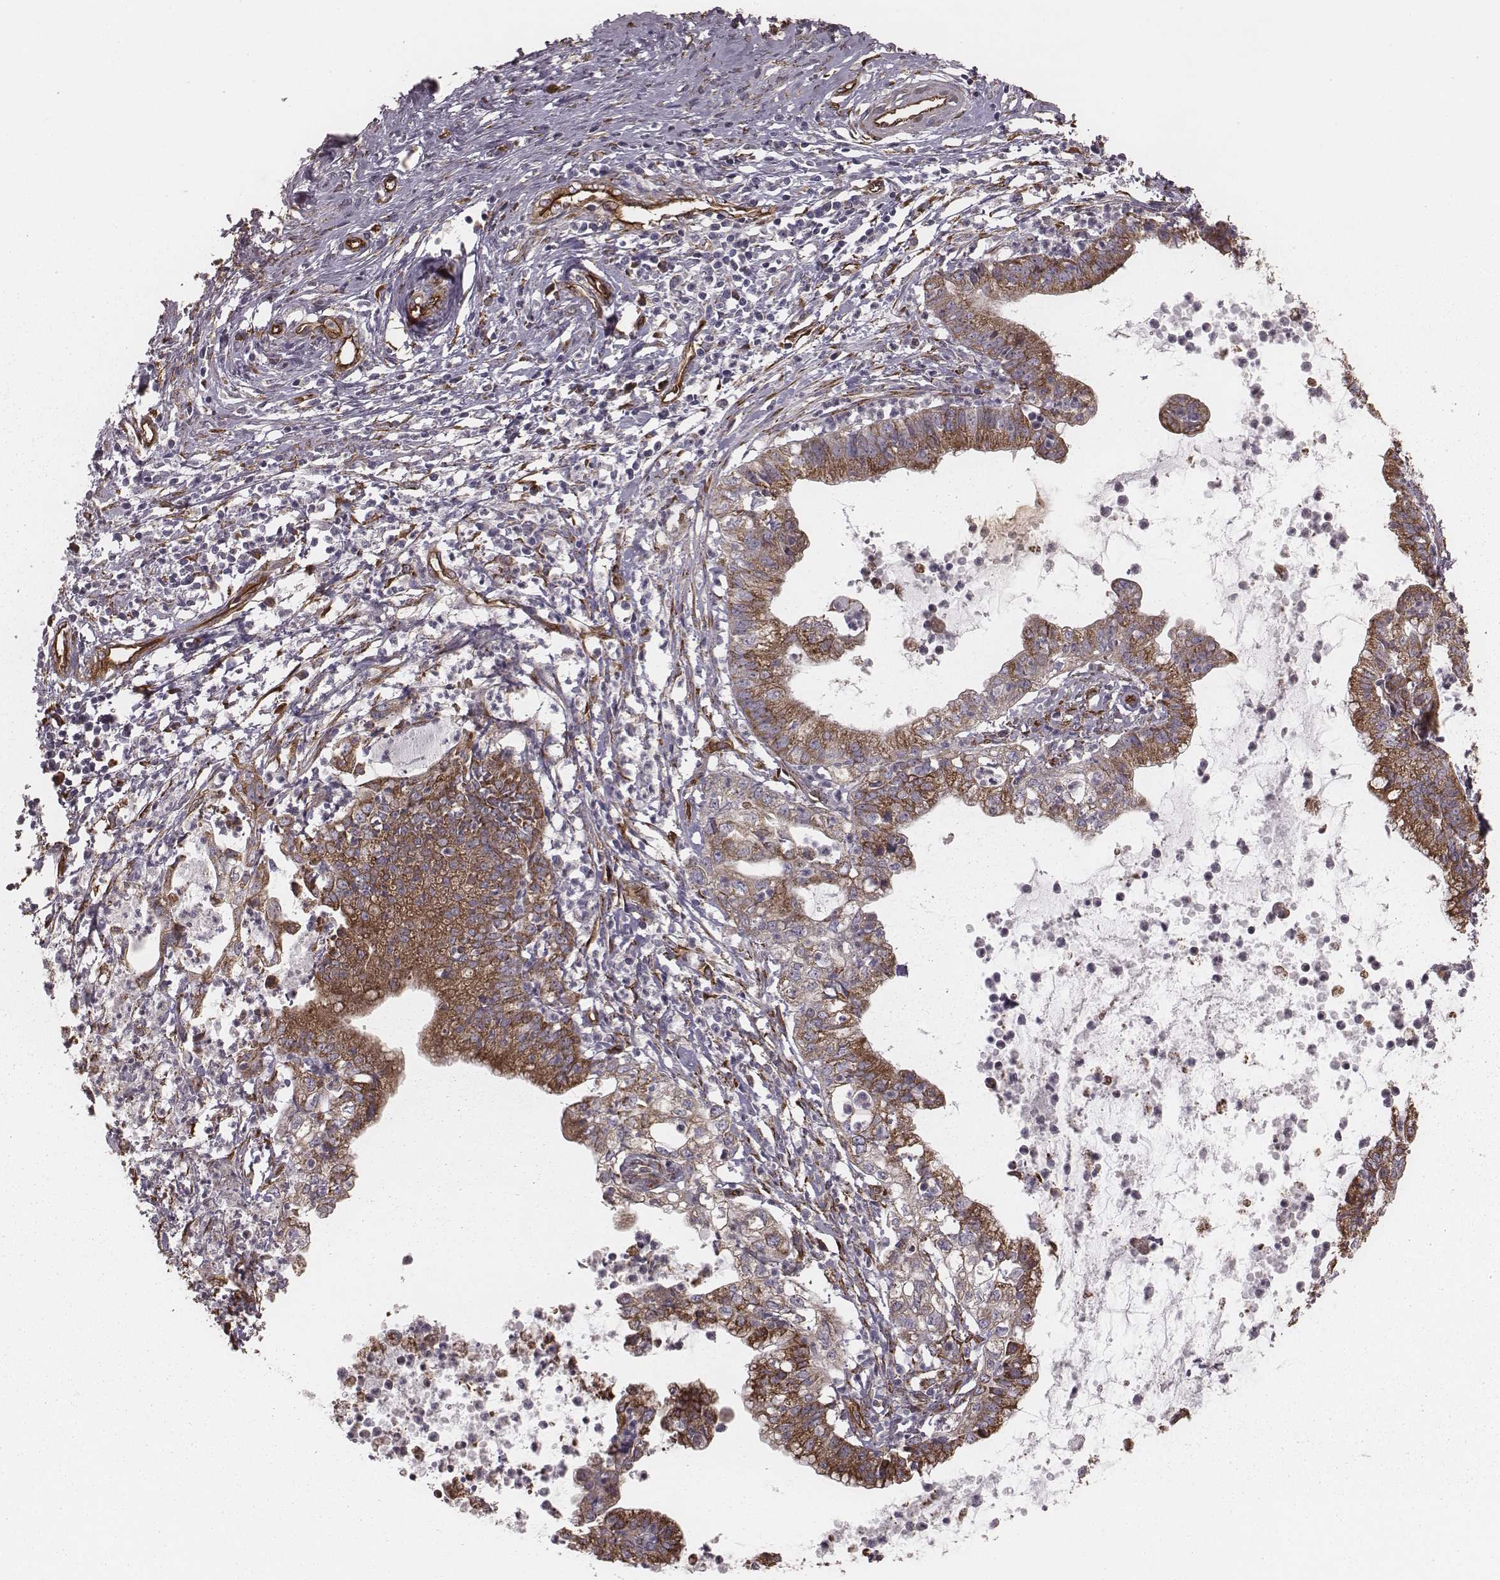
{"staining": {"intensity": "moderate", "quantity": "25%-75%", "location": "cytoplasmic/membranous"}, "tissue": "cervical cancer", "cell_type": "Tumor cells", "image_type": "cancer", "snomed": [{"axis": "morphology", "description": "Normal tissue, NOS"}, {"axis": "morphology", "description": "Adenocarcinoma, NOS"}, {"axis": "topography", "description": "Cervix"}], "caption": "Human cervical adenocarcinoma stained for a protein (brown) demonstrates moderate cytoplasmic/membranous positive staining in about 25%-75% of tumor cells.", "gene": "PALMD", "patient": {"sex": "female", "age": 38}}